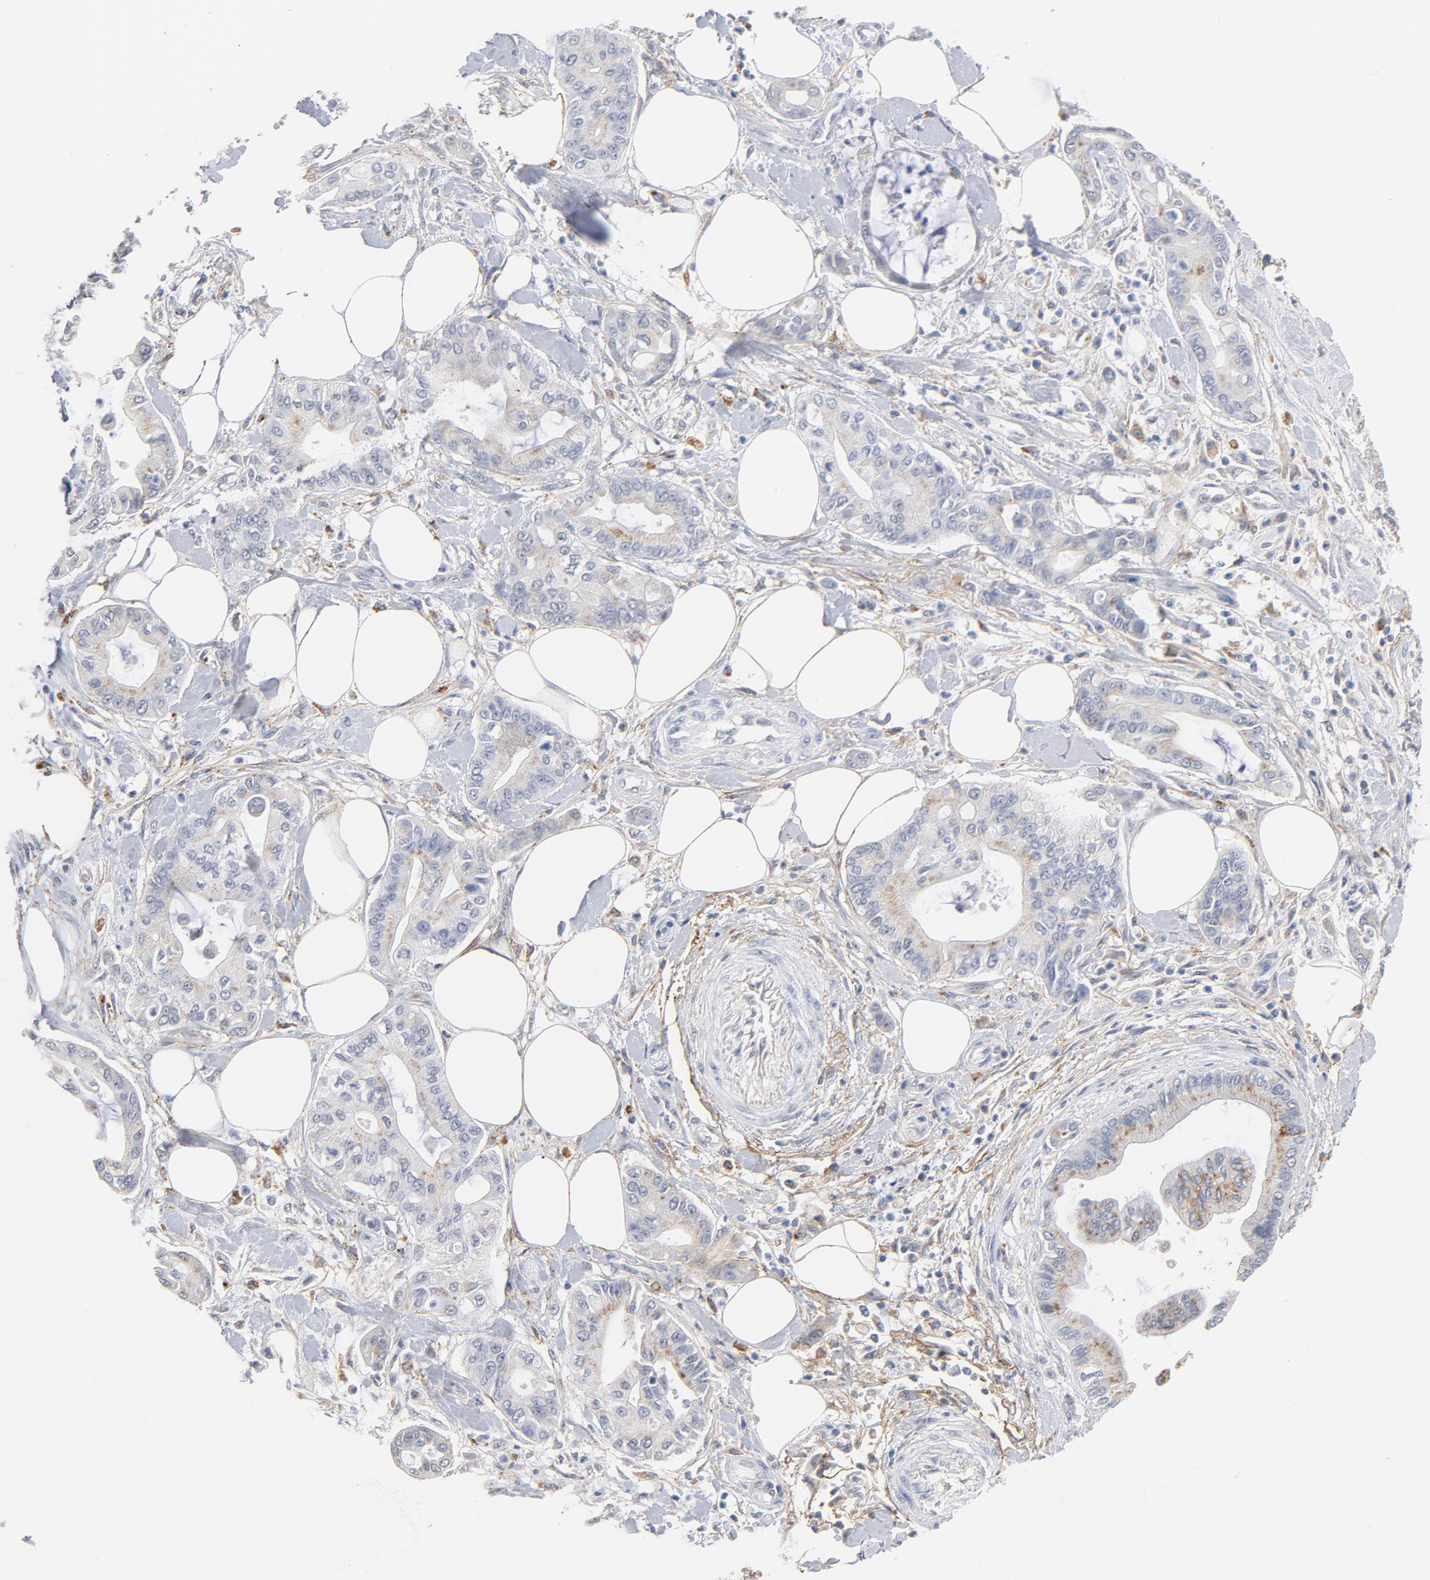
{"staining": {"intensity": "weak", "quantity": "25%-75%", "location": "cytoplasmic/membranous"}, "tissue": "pancreatic cancer", "cell_type": "Tumor cells", "image_type": "cancer", "snomed": [{"axis": "morphology", "description": "Adenocarcinoma, NOS"}, {"axis": "morphology", "description": "Adenocarcinoma, metastatic, NOS"}, {"axis": "topography", "description": "Lymph node"}, {"axis": "topography", "description": "Pancreas"}, {"axis": "topography", "description": "Duodenum"}], "caption": "Immunohistochemistry (DAB (3,3'-diaminobenzidine)) staining of pancreatic adenocarcinoma exhibits weak cytoplasmic/membranous protein expression in about 25%-75% of tumor cells. (IHC, brightfield microscopy, high magnification).", "gene": "LTBP2", "patient": {"sex": "female", "age": 64}}